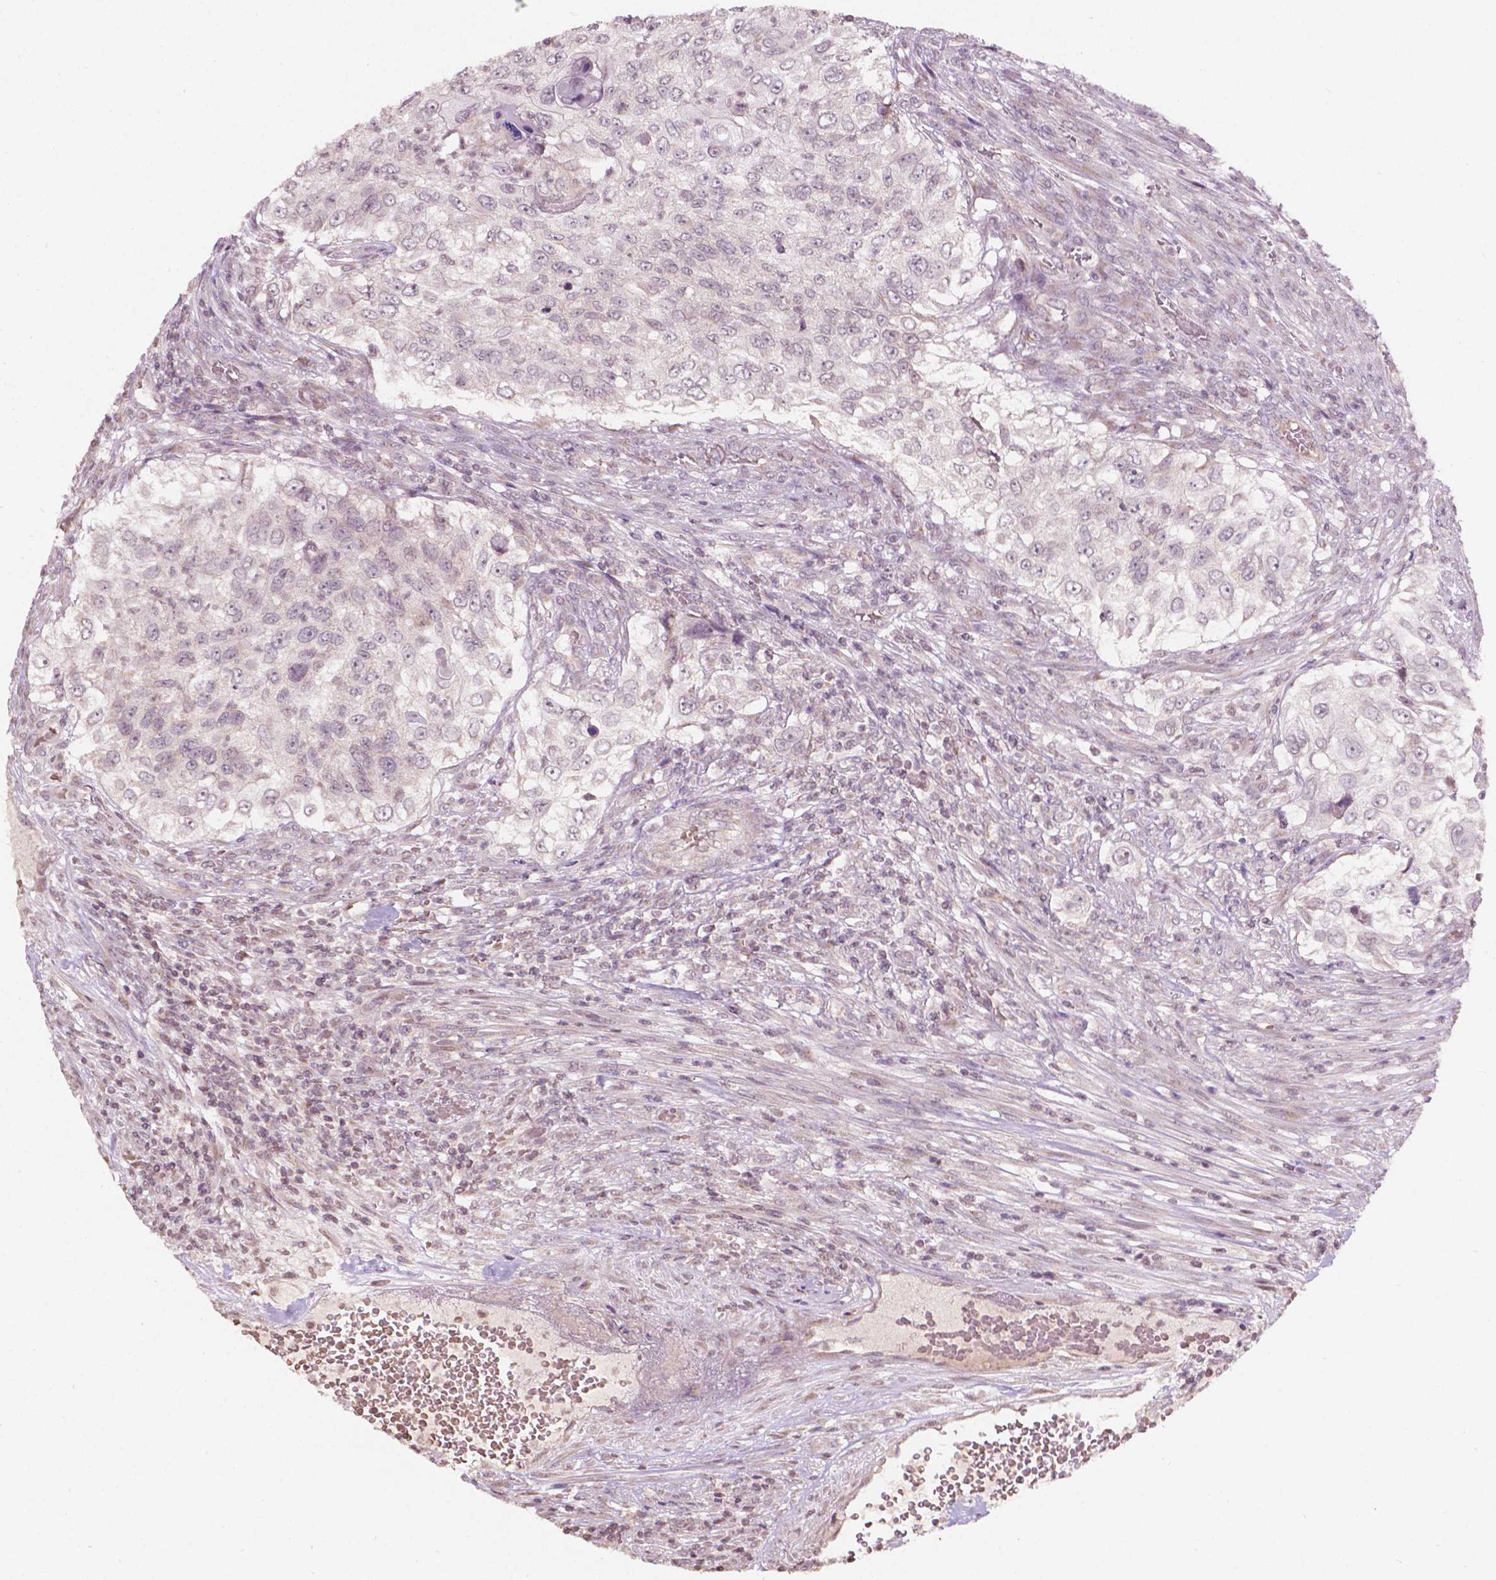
{"staining": {"intensity": "negative", "quantity": "none", "location": "none"}, "tissue": "urothelial cancer", "cell_type": "Tumor cells", "image_type": "cancer", "snomed": [{"axis": "morphology", "description": "Urothelial carcinoma, High grade"}, {"axis": "topography", "description": "Urinary bladder"}], "caption": "Urothelial cancer was stained to show a protein in brown. There is no significant positivity in tumor cells.", "gene": "NOS1AP", "patient": {"sex": "female", "age": 60}}